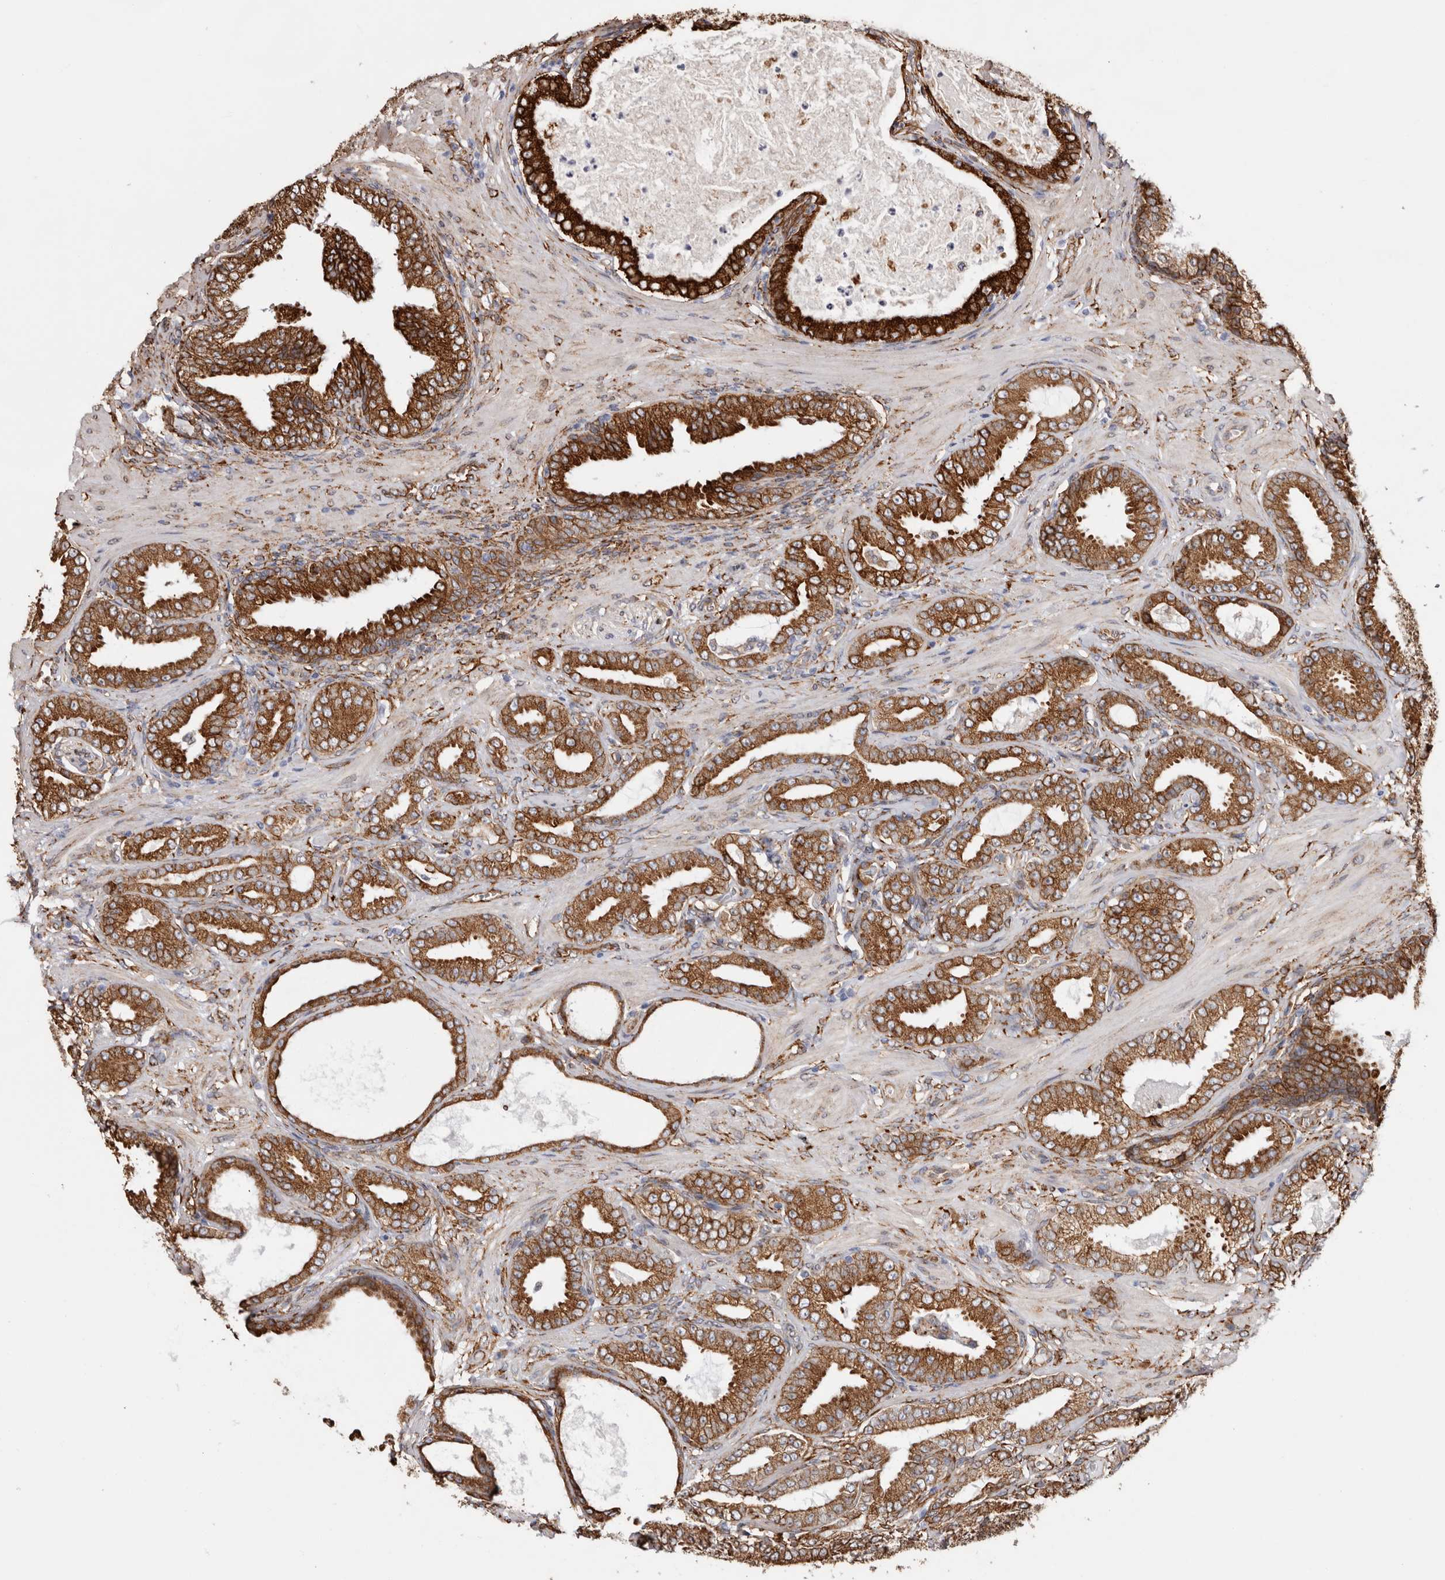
{"staining": {"intensity": "strong", "quantity": ">75%", "location": "cytoplasmic/membranous"}, "tissue": "prostate cancer", "cell_type": "Tumor cells", "image_type": "cancer", "snomed": [{"axis": "morphology", "description": "Adenocarcinoma, Low grade"}, {"axis": "topography", "description": "Prostate"}], "caption": "Prostate adenocarcinoma (low-grade) stained with a brown dye exhibits strong cytoplasmic/membranous positive positivity in approximately >75% of tumor cells.", "gene": "SEMA3E", "patient": {"sex": "male", "age": 63}}